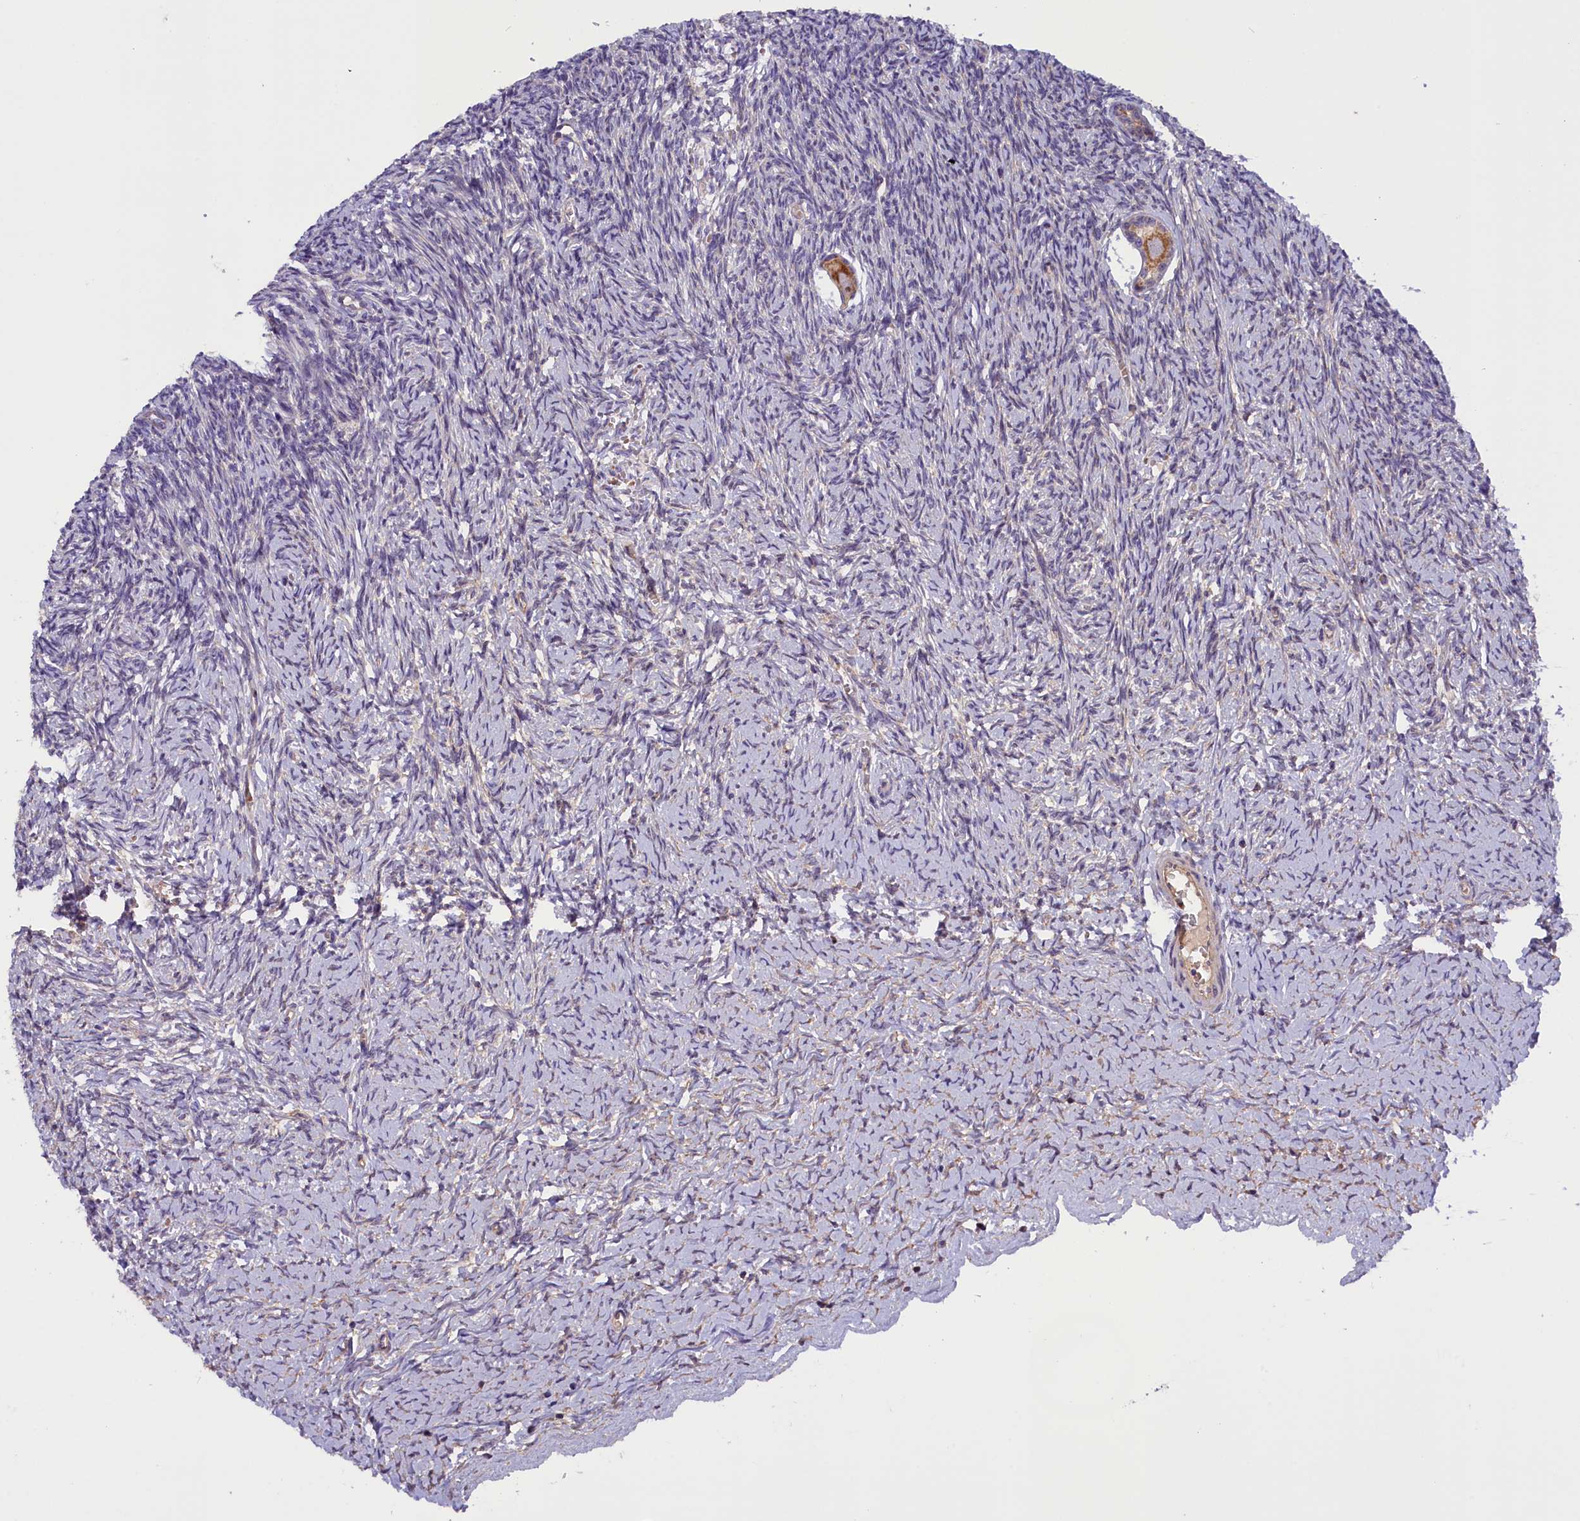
{"staining": {"intensity": "moderate", "quantity": ">75%", "location": "cytoplasmic/membranous"}, "tissue": "ovary", "cell_type": "Follicle cells", "image_type": "normal", "snomed": [{"axis": "morphology", "description": "Normal tissue, NOS"}, {"axis": "topography", "description": "Ovary"}], "caption": "About >75% of follicle cells in benign human ovary demonstrate moderate cytoplasmic/membranous protein positivity as visualized by brown immunohistochemical staining.", "gene": "FRY", "patient": {"sex": "female", "age": 39}}